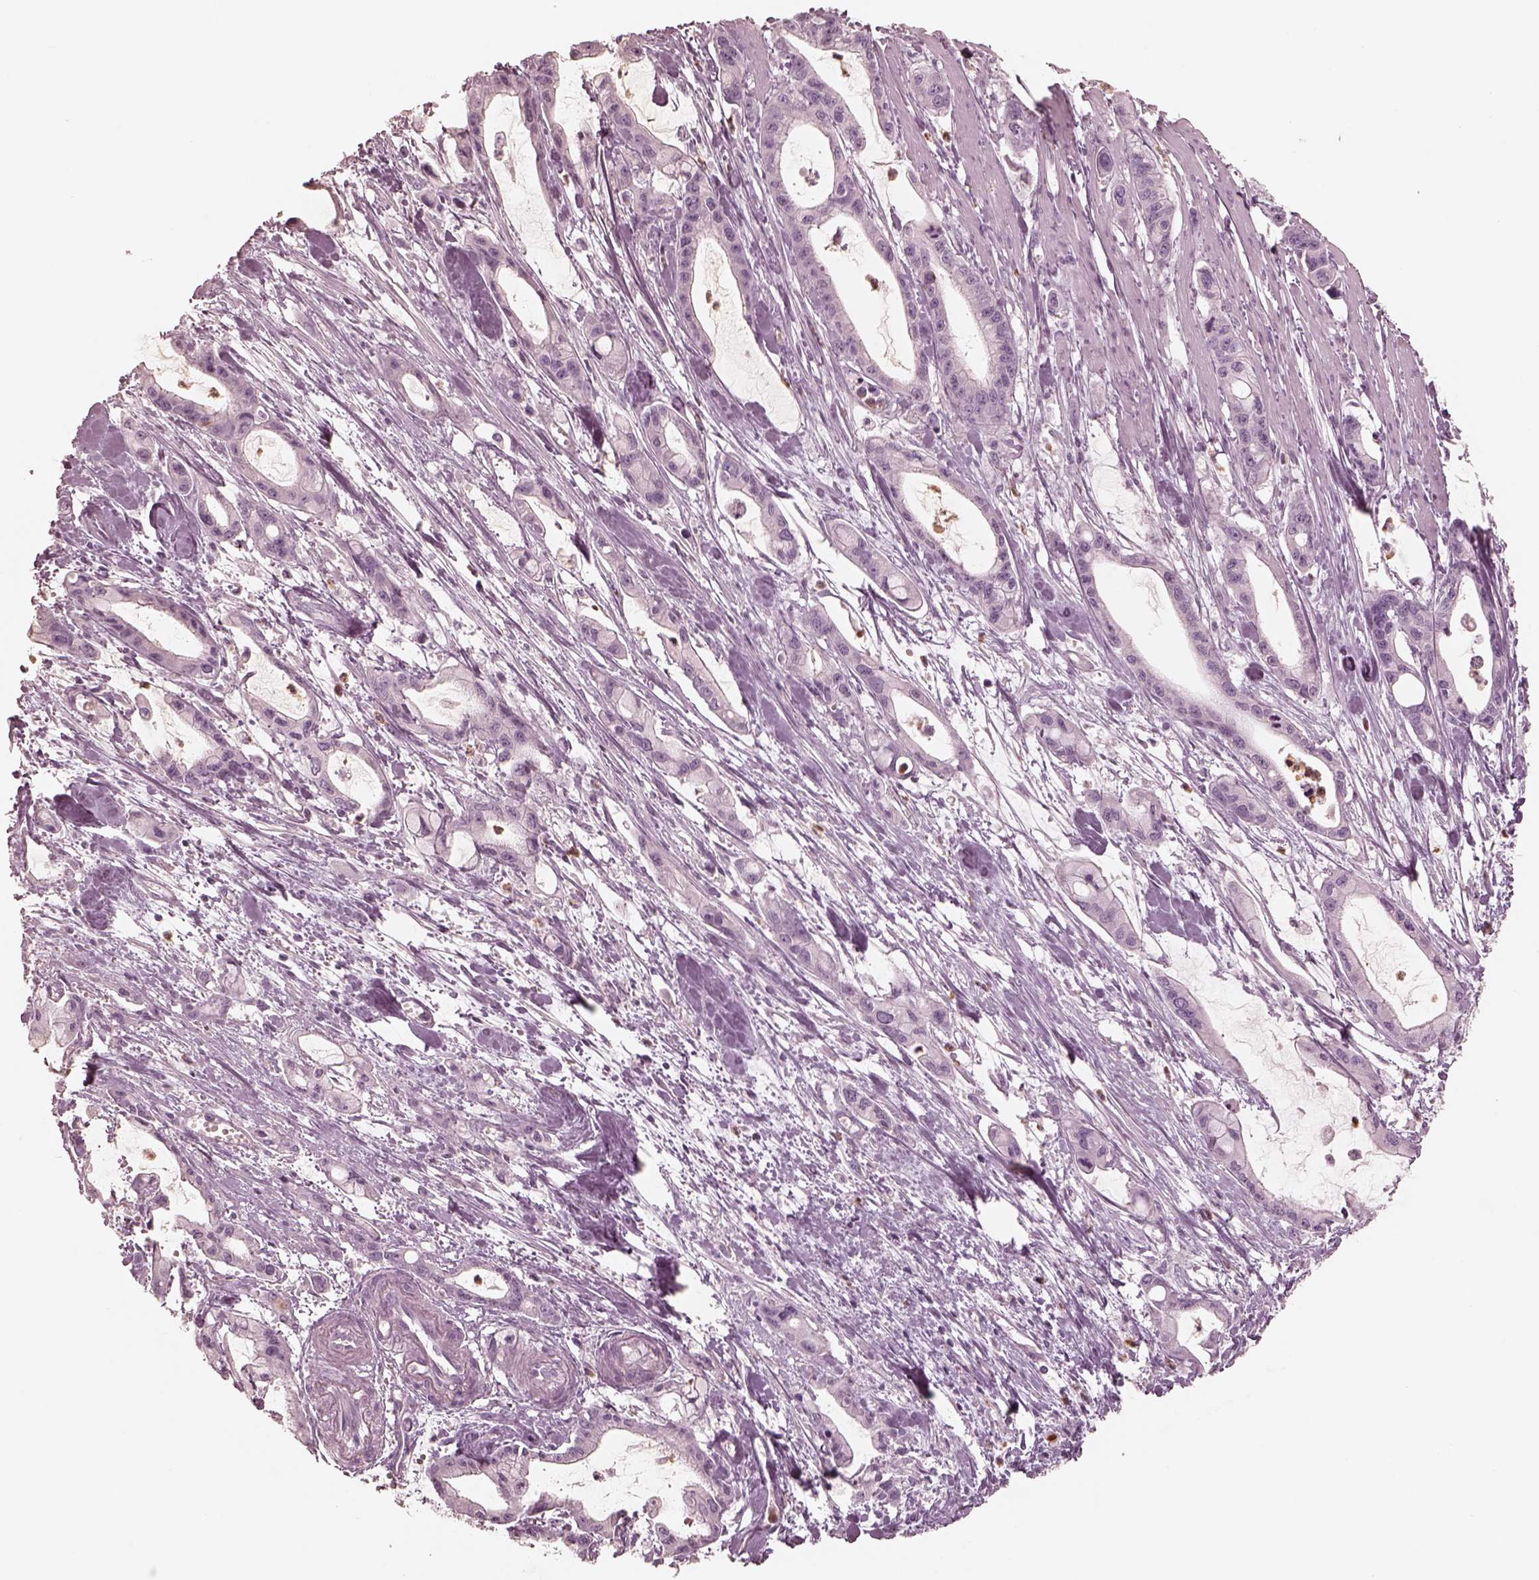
{"staining": {"intensity": "negative", "quantity": "none", "location": "none"}, "tissue": "pancreatic cancer", "cell_type": "Tumor cells", "image_type": "cancer", "snomed": [{"axis": "morphology", "description": "Adenocarcinoma, NOS"}, {"axis": "topography", "description": "Pancreas"}], "caption": "Immunohistochemical staining of human pancreatic cancer (adenocarcinoma) exhibits no significant expression in tumor cells.", "gene": "GPRIN1", "patient": {"sex": "male", "age": 48}}